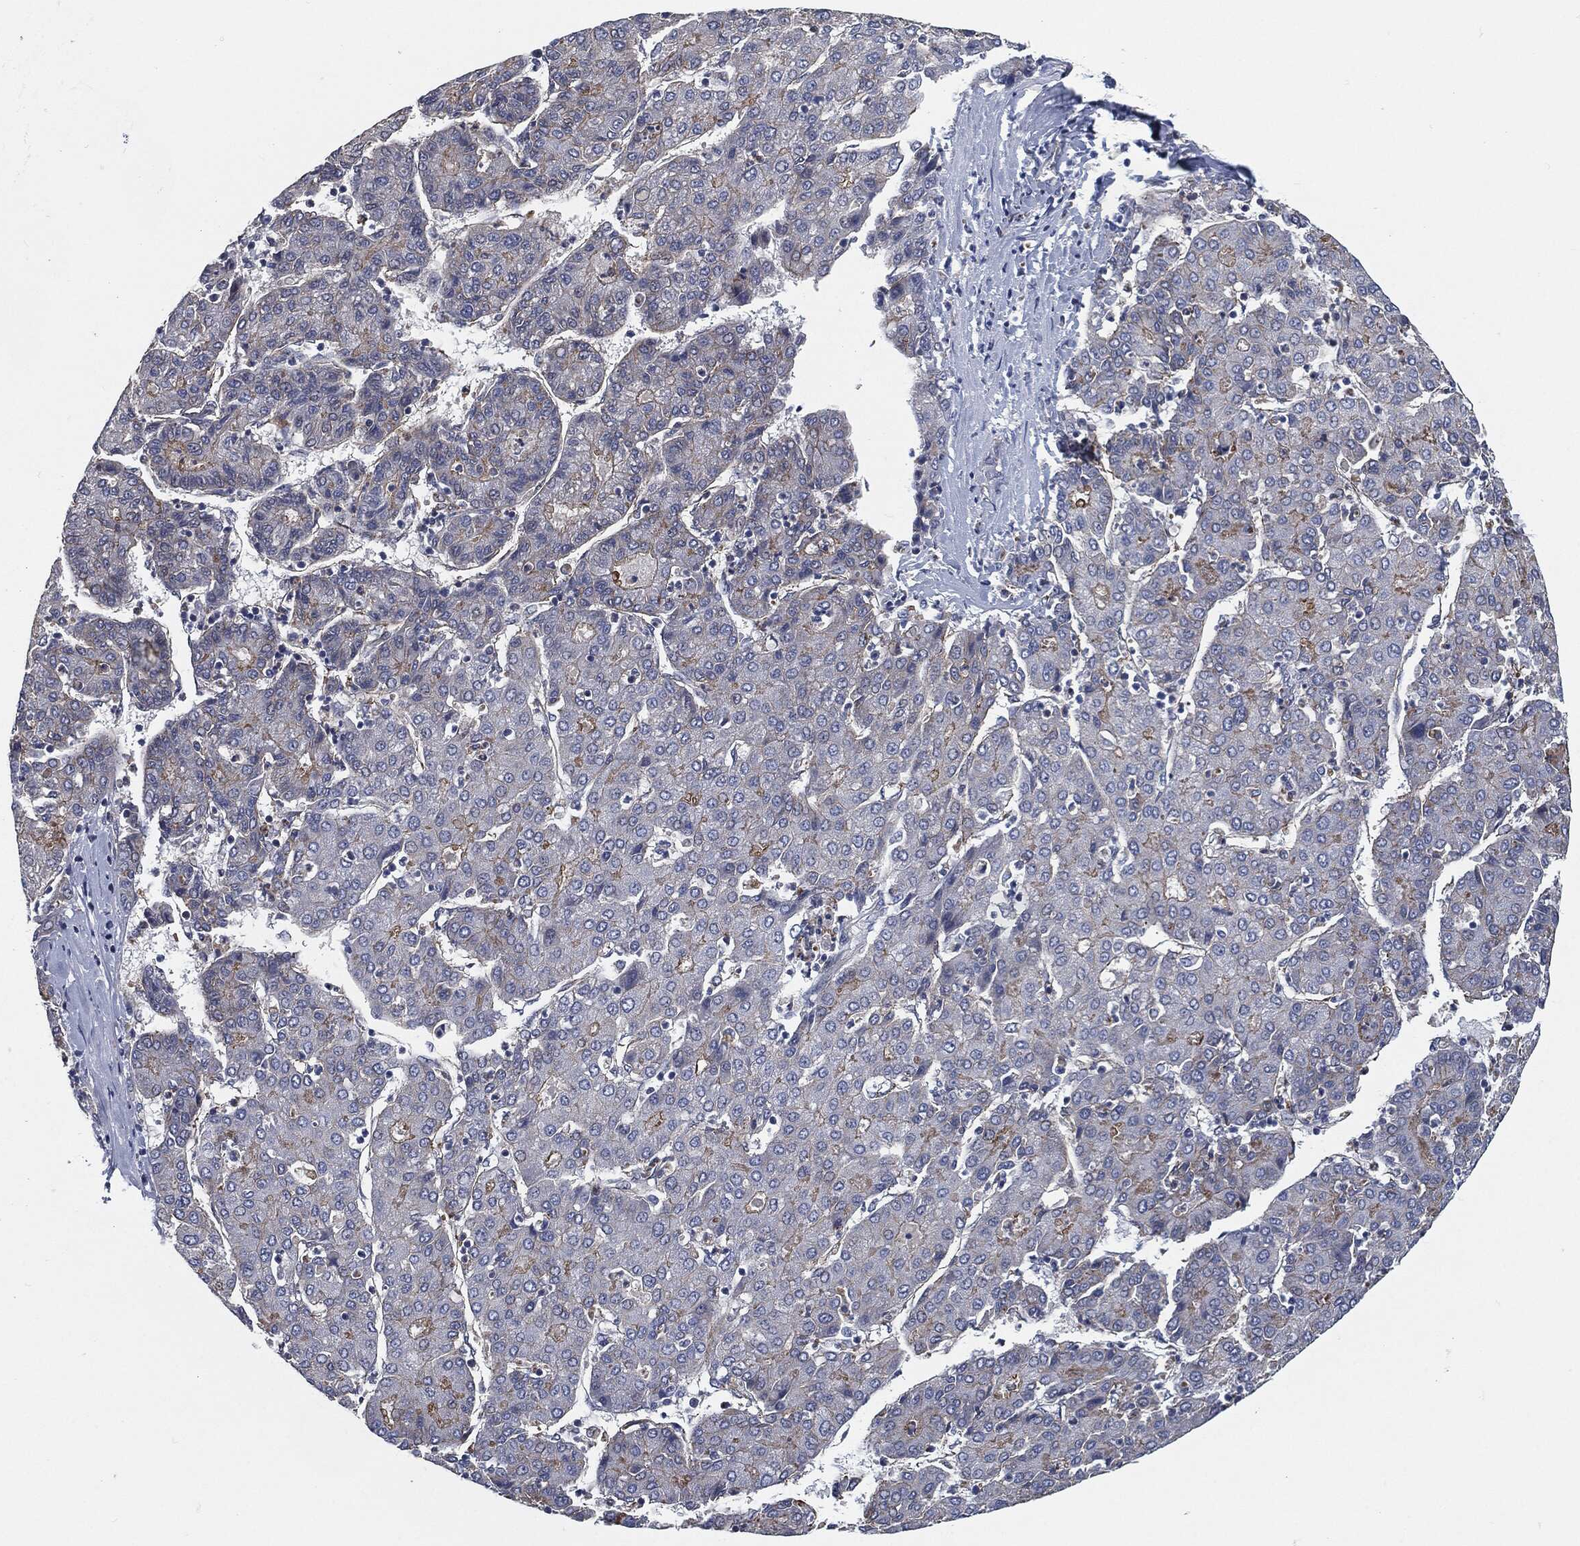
{"staining": {"intensity": "strong", "quantity": "<25%", "location": "cytoplasmic/membranous"}, "tissue": "liver cancer", "cell_type": "Tumor cells", "image_type": "cancer", "snomed": [{"axis": "morphology", "description": "Carcinoma, Hepatocellular, NOS"}, {"axis": "topography", "description": "Liver"}], "caption": "A brown stain shows strong cytoplasmic/membranous positivity of a protein in liver hepatocellular carcinoma tumor cells.", "gene": "SVIL", "patient": {"sex": "male", "age": 65}}